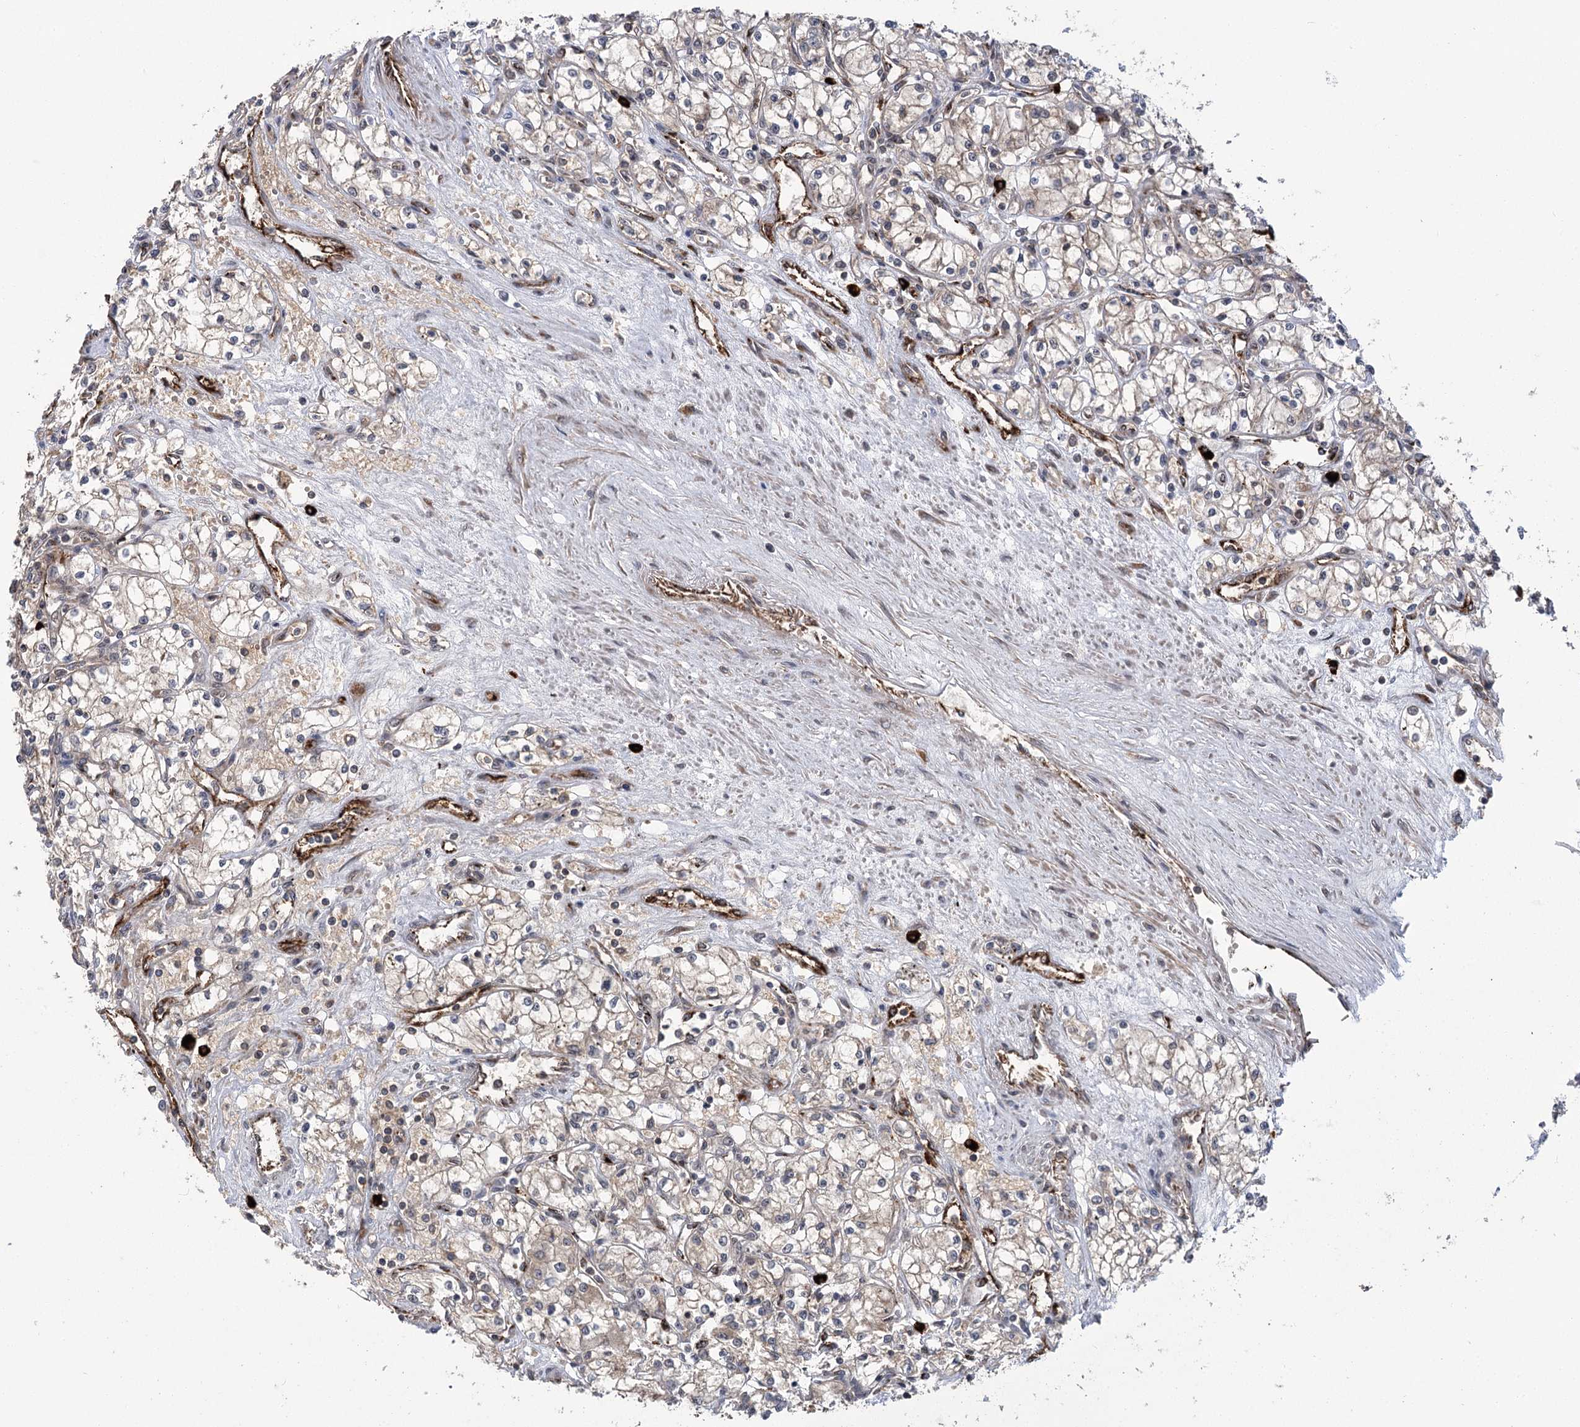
{"staining": {"intensity": "weak", "quantity": "25%-75%", "location": "cytoplasmic/membranous"}, "tissue": "renal cancer", "cell_type": "Tumor cells", "image_type": "cancer", "snomed": [{"axis": "morphology", "description": "Adenocarcinoma, NOS"}, {"axis": "topography", "description": "Kidney"}], "caption": "IHC (DAB (3,3'-diaminobenzidine)) staining of human adenocarcinoma (renal) displays weak cytoplasmic/membranous protein expression in about 25%-75% of tumor cells. (Stains: DAB in brown, nuclei in blue, Microscopy: brightfield microscopy at high magnification).", "gene": "CARD19", "patient": {"sex": "male", "age": 59}}